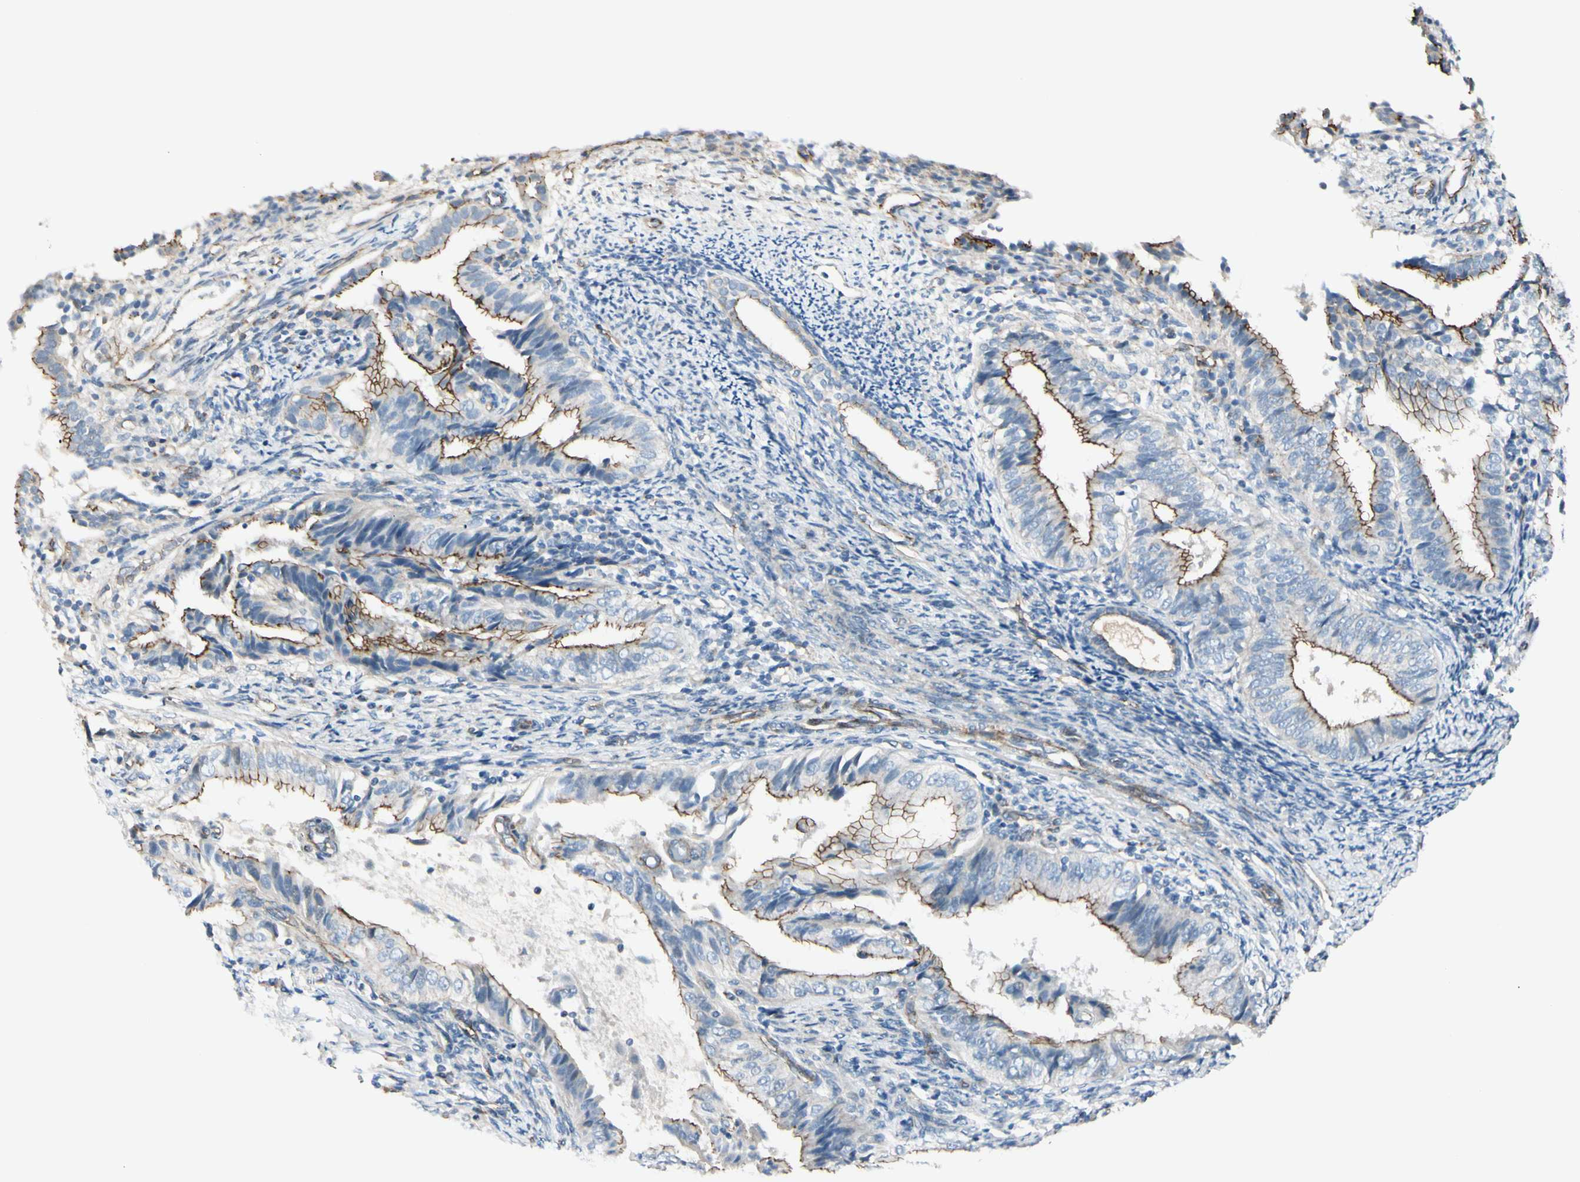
{"staining": {"intensity": "moderate", "quantity": "25%-75%", "location": "cytoplasmic/membranous"}, "tissue": "endometrial cancer", "cell_type": "Tumor cells", "image_type": "cancer", "snomed": [{"axis": "morphology", "description": "Adenocarcinoma, NOS"}, {"axis": "topography", "description": "Endometrium"}], "caption": "This histopathology image demonstrates immunohistochemistry (IHC) staining of human endometrial adenocarcinoma, with medium moderate cytoplasmic/membranous positivity in about 25%-75% of tumor cells.", "gene": "TJP1", "patient": {"sex": "female", "age": 58}}